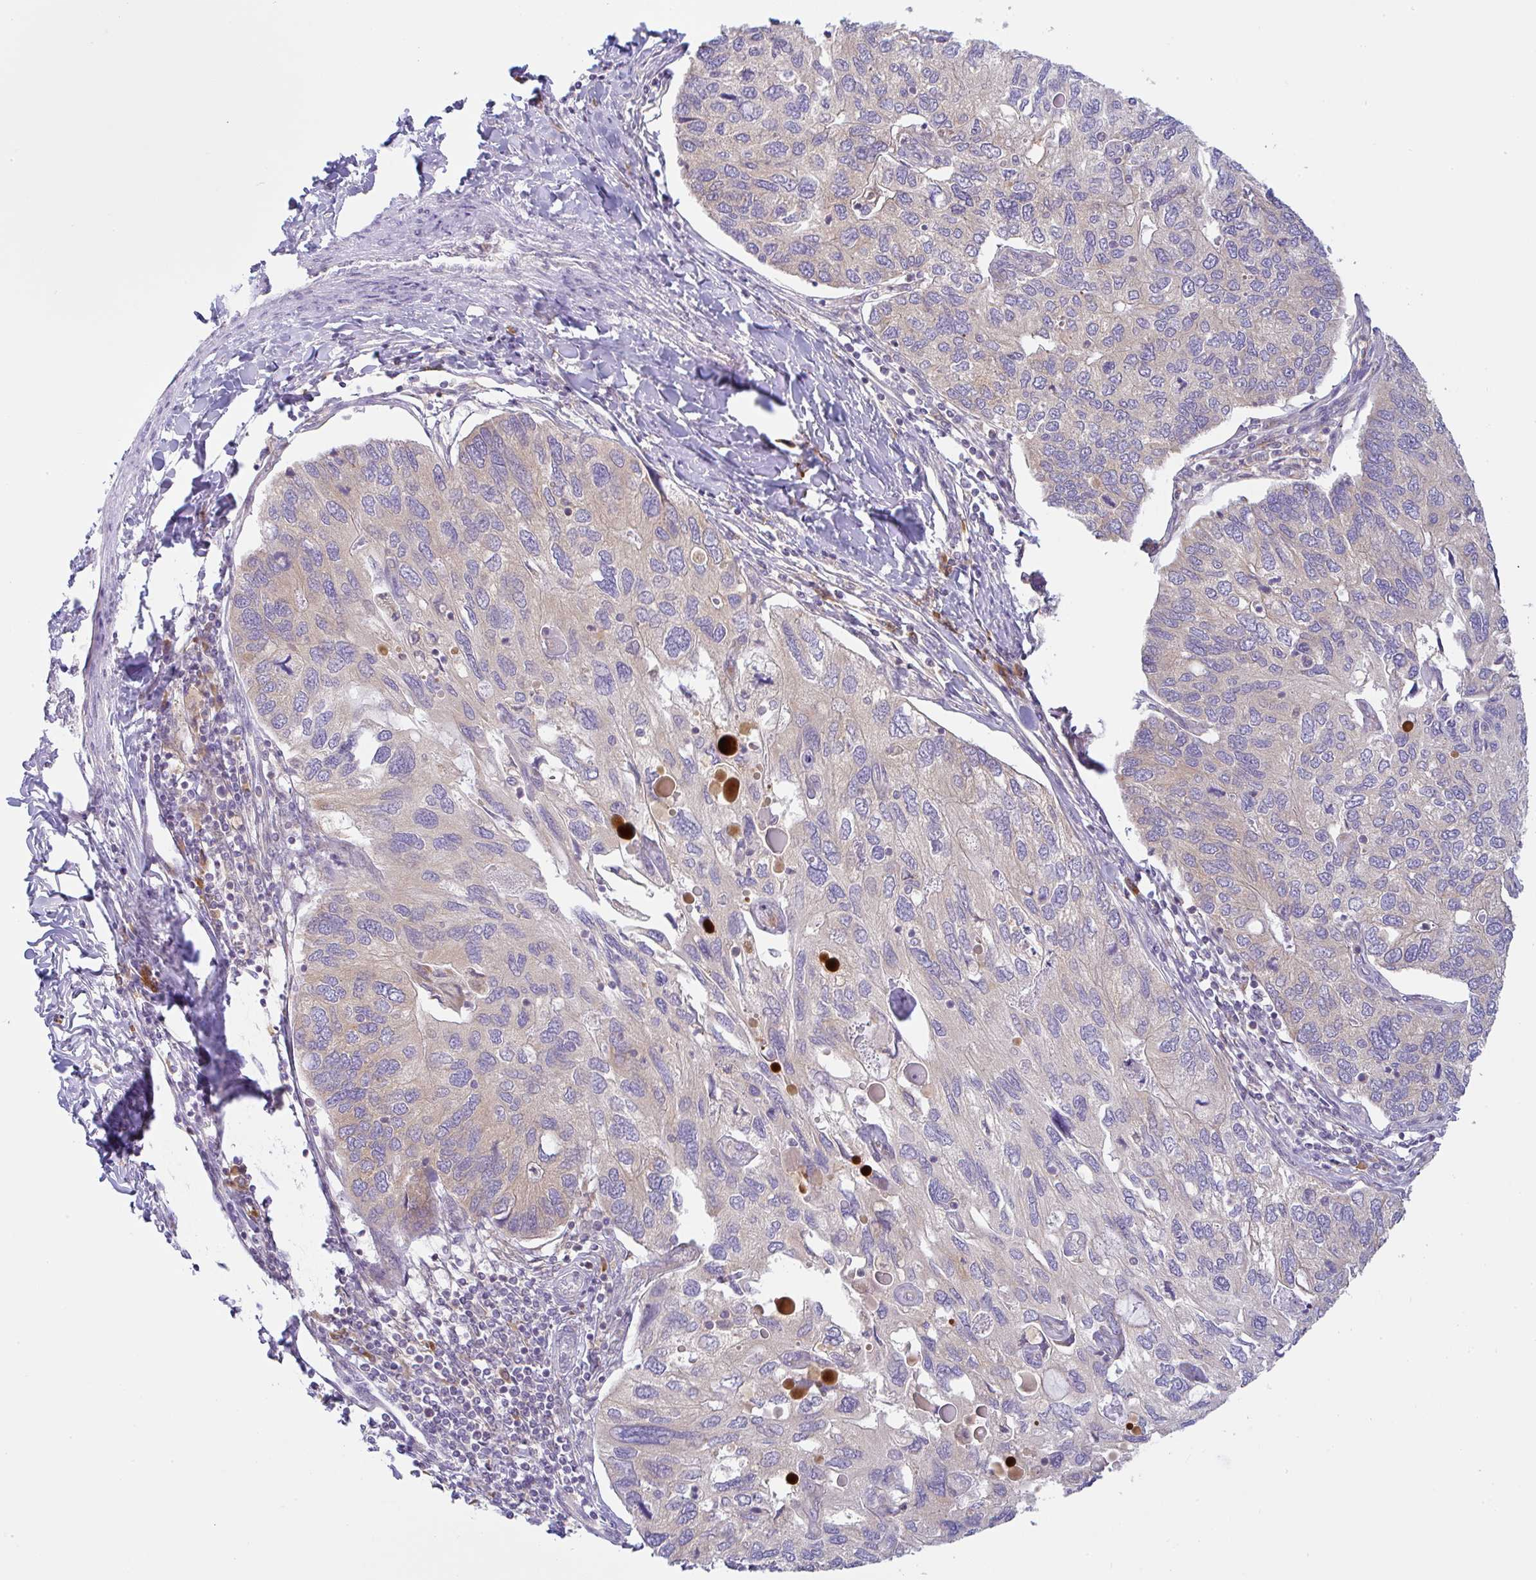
{"staining": {"intensity": "negative", "quantity": "none", "location": "none"}, "tissue": "endometrial cancer", "cell_type": "Tumor cells", "image_type": "cancer", "snomed": [{"axis": "morphology", "description": "Carcinoma, NOS"}, {"axis": "topography", "description": "Uterus"}], "caption": "Protein analysis of endometrial carcinoma exhibits no significant positivity in tumor cells.", "gene": "DERL2", "patient": {"sex": "female", "age": 76}}